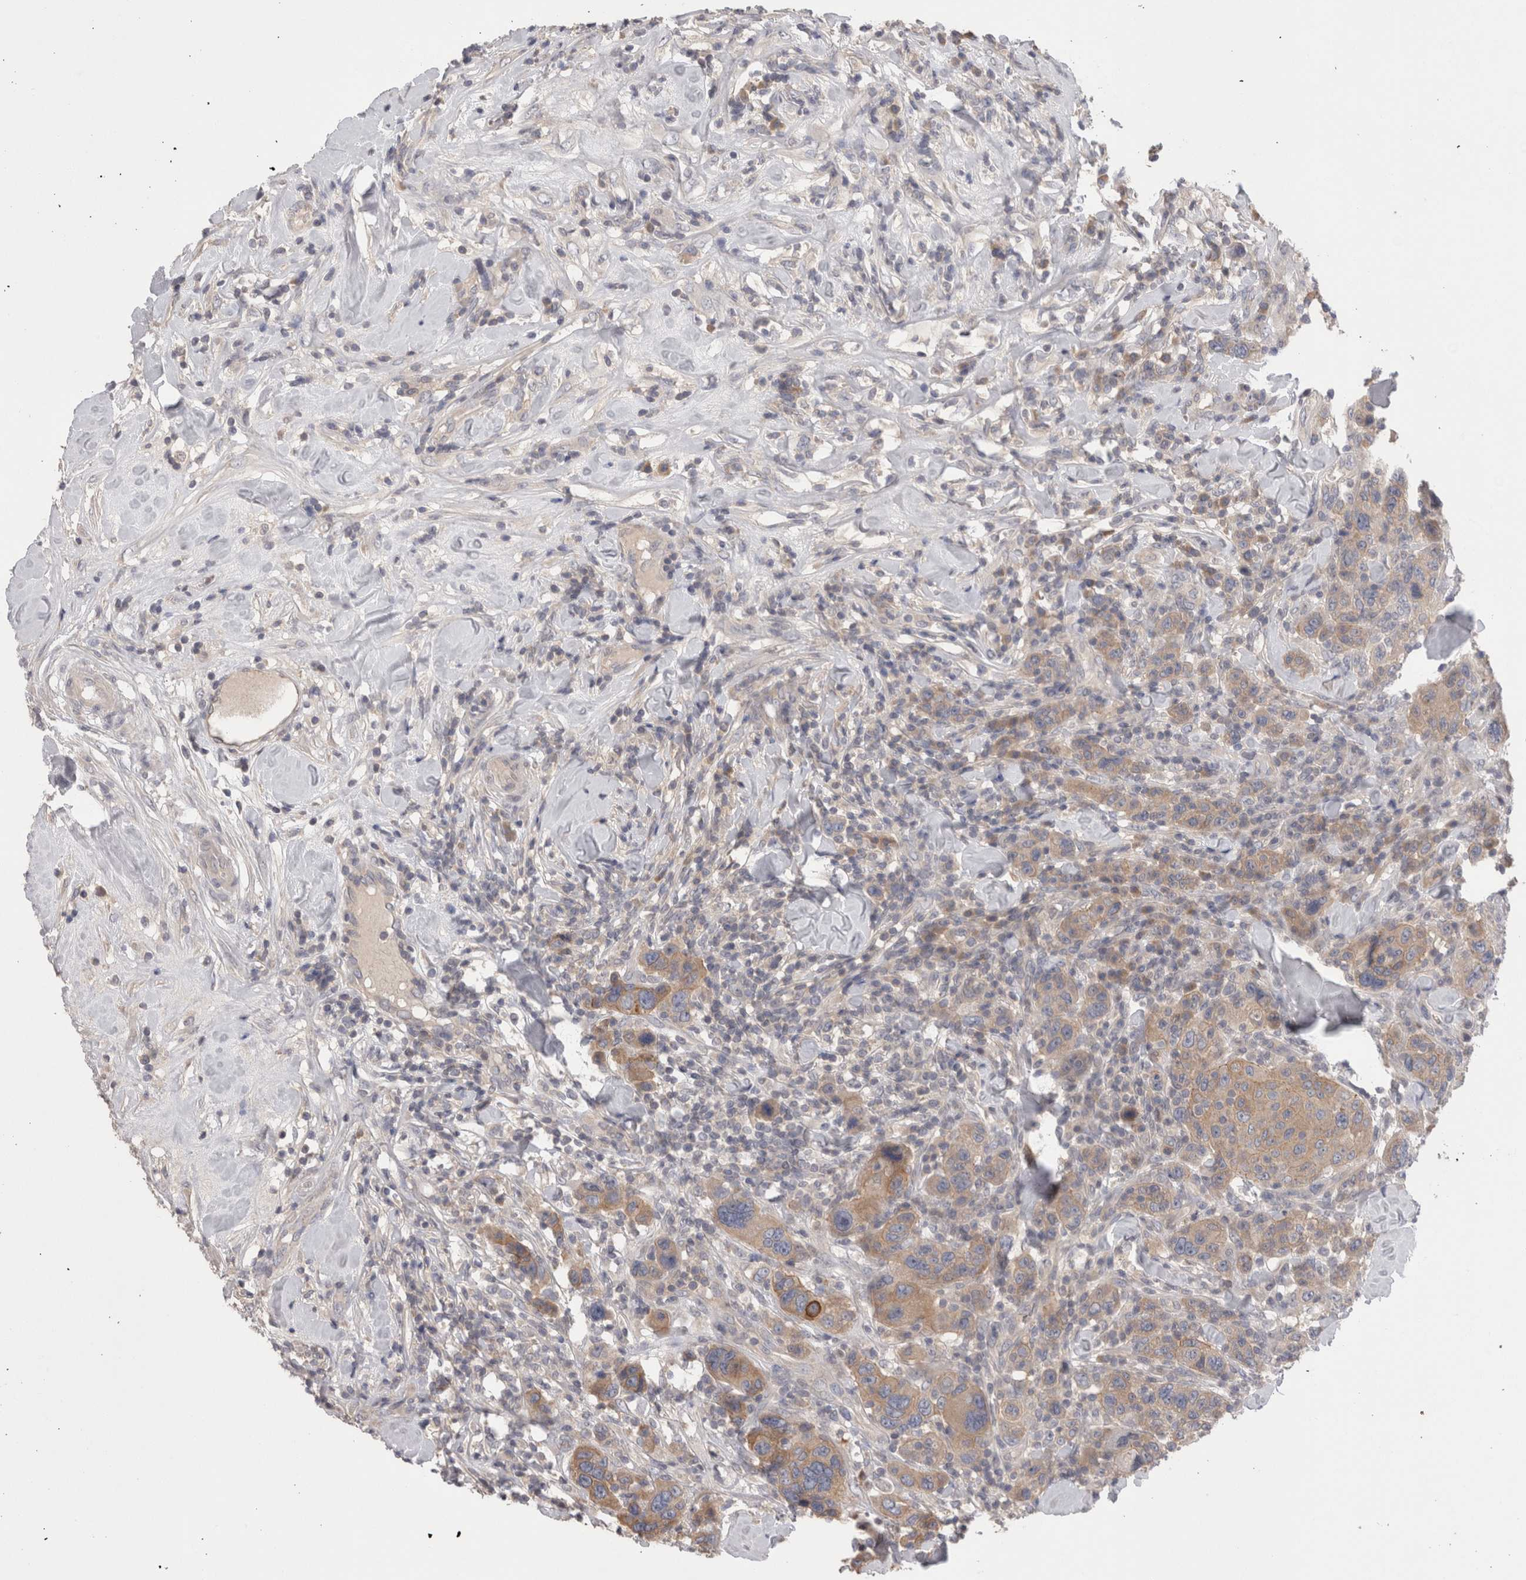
{"staining": {"intensity": "moderate", "quantity": ">75%", "location": "cytoplasmic/membranous"}, "tissue": "breast cancer", "cell_type": "Tumor cells", "image_type": "cancer", "snomed": [{"axis": "morphology", "description": "Duct carcinoma"}, {"axis": "topography", "description": "Breast"}], "caption": "Brown immunohistochemical staining in intraductal carcinoma (breast) demonstrates moderate cytoplasmic/membranous expression in approximately >75% of tumor cells. The protein is shown in brown color, while the nuclei are stained blue.", "gene": "OTOR", "patient": {"sex": "female", "age": 37}}